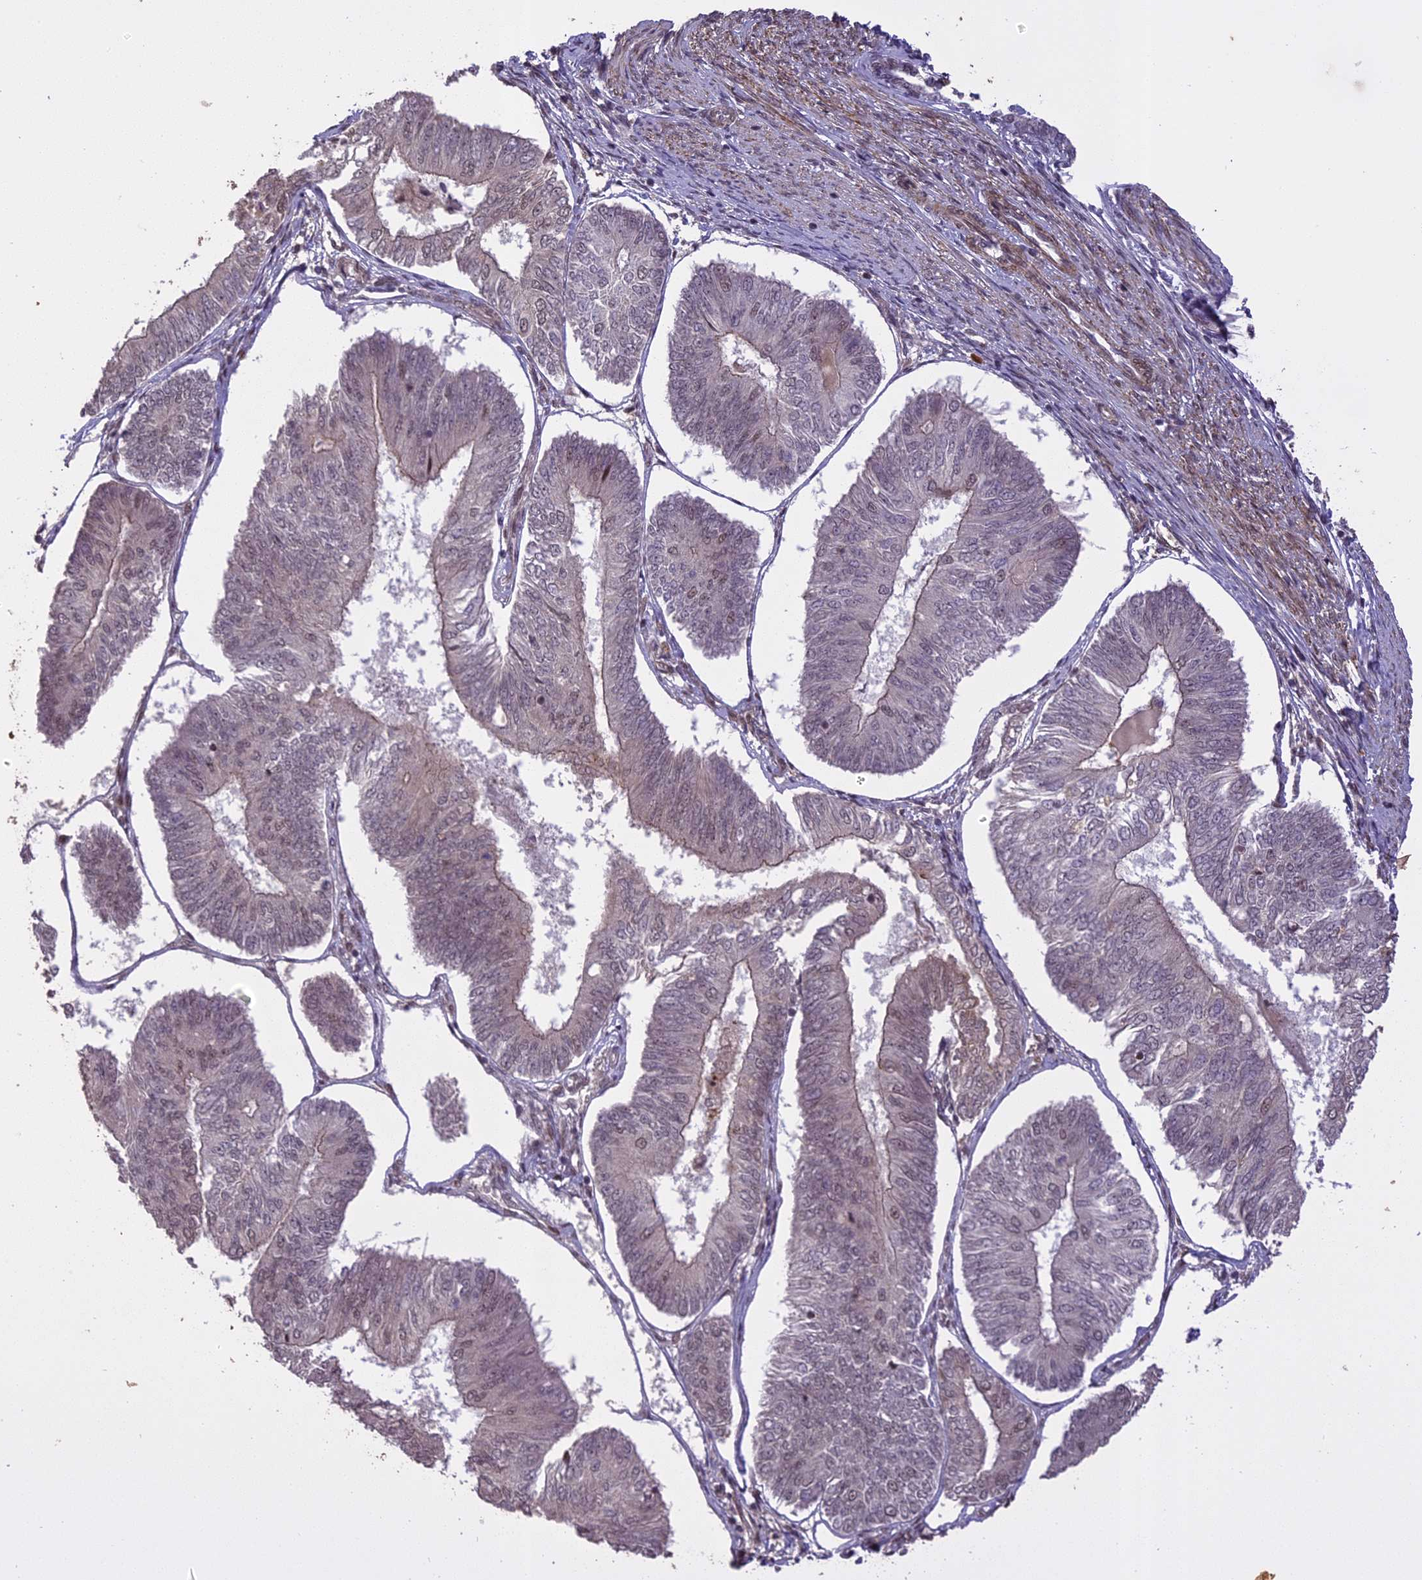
{"staining": {"intensity": "weak", "quantity": "<25%", "location": "cytoplasmic/membranous"}, "tissue": "endometrial cancer", "cell_type": "Tumor cells", "image_type": "cancer", "snomed": [{"axis": "morphology", "description": "Adenocarcinoma, NOS"}, {"axis": "topography", "description": "Endometrium"}], "caption": "An image of endometrial cancer stained for a protein shows no brown staining in tumor cells.", "gene": "PRELID2", "patient": {"sex": "female", "age": 58}}